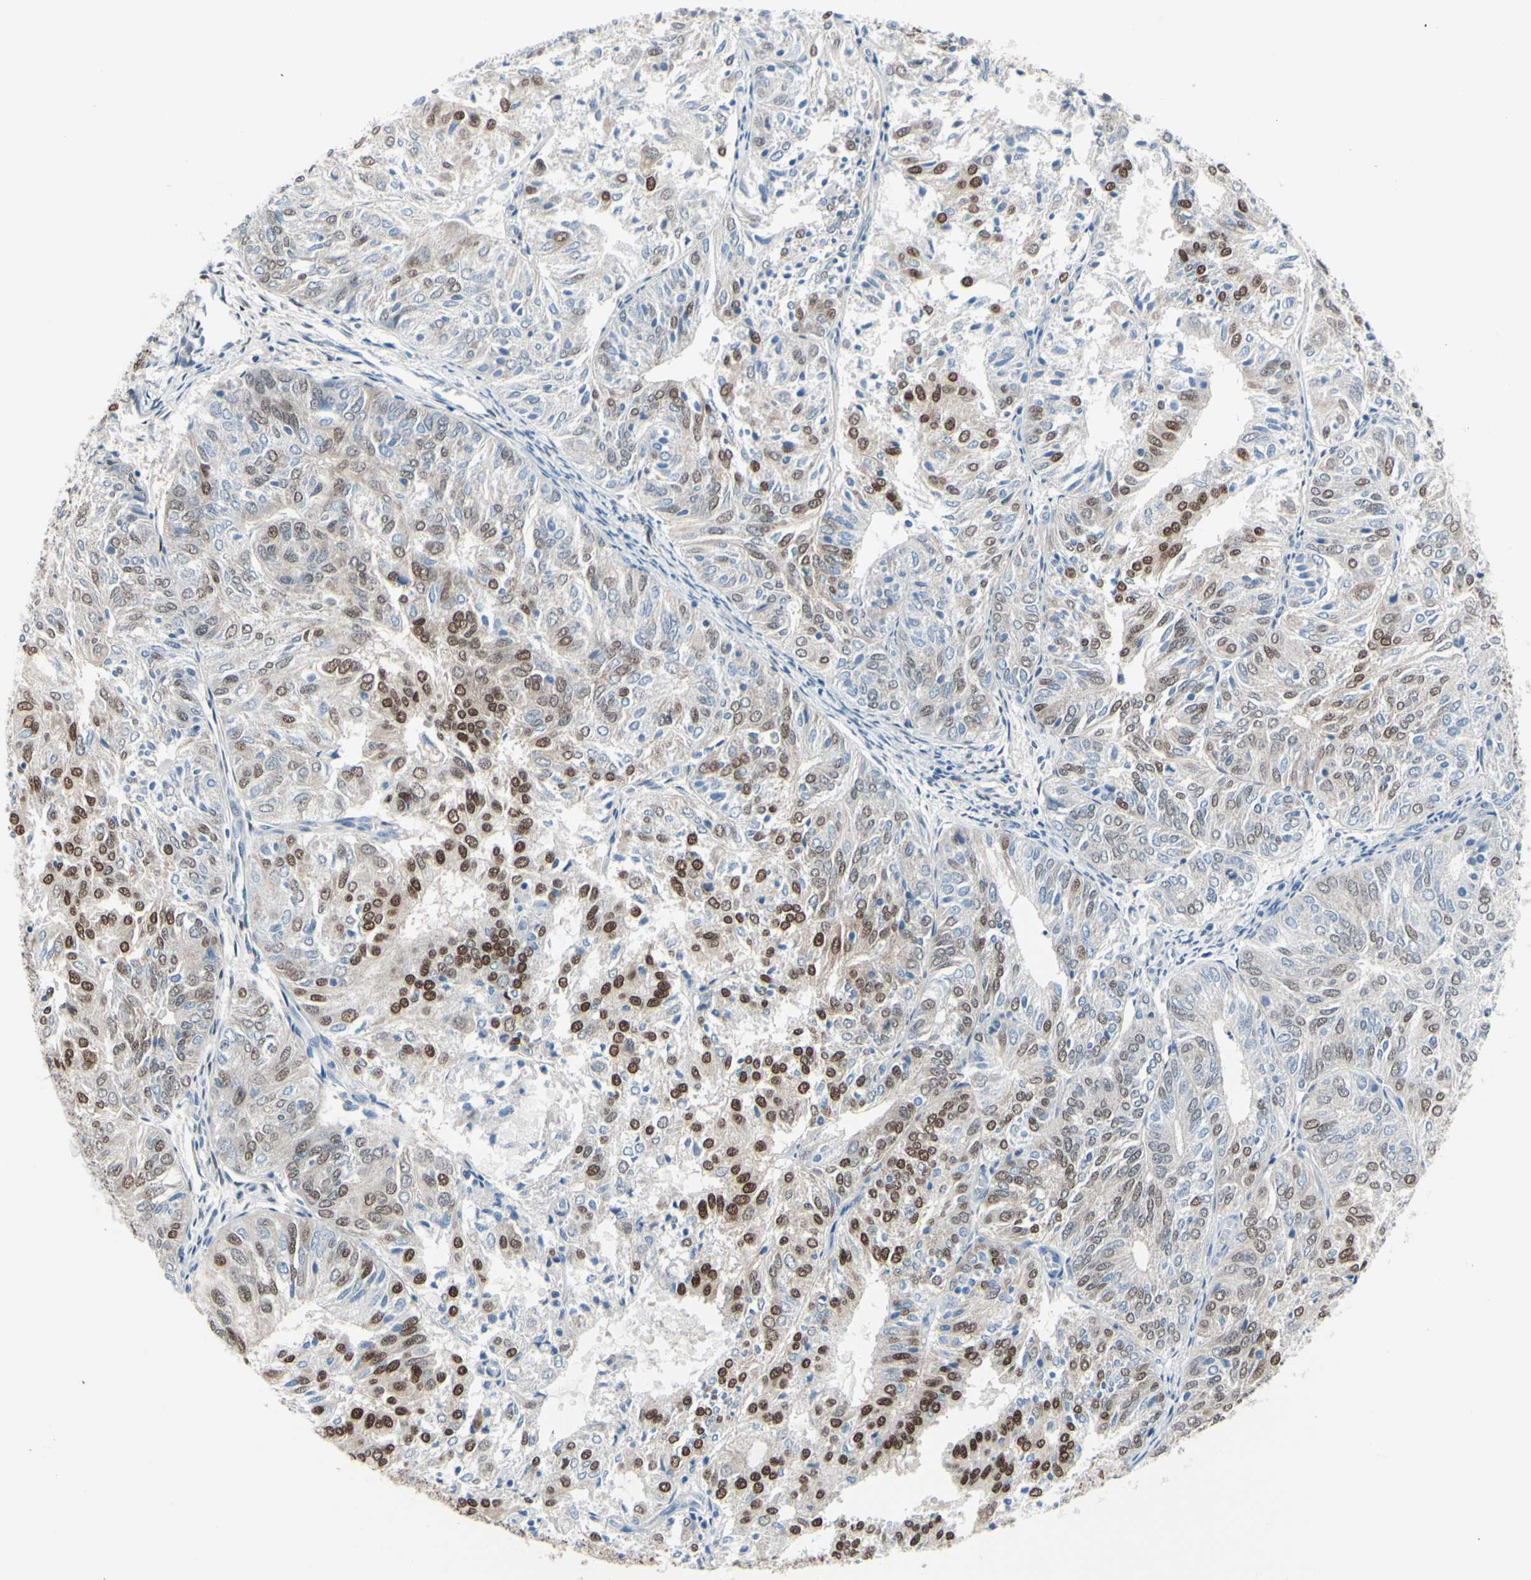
{"staining": {"intensity": "strong", "quantity": "25%-75%", "location": "nuclear"}, "tissue": "endometrial cancer", "cell_type": "Tumor cells", "image_type": "cancer", "snomed": [{"axis": "morphology", "description": "Adenocarcinoma, NOS"}, {"axis": "topography", "description": "Uterus"}], "caption": "IHC image of endometrial cancer (adenocarcinoma) stained for a protein (brown), which shows high levels of strong nuclear expression in about 25%-75% of tumor cells.", "gene": "PGR", "patient": {"sex": "female", "age": 60}}